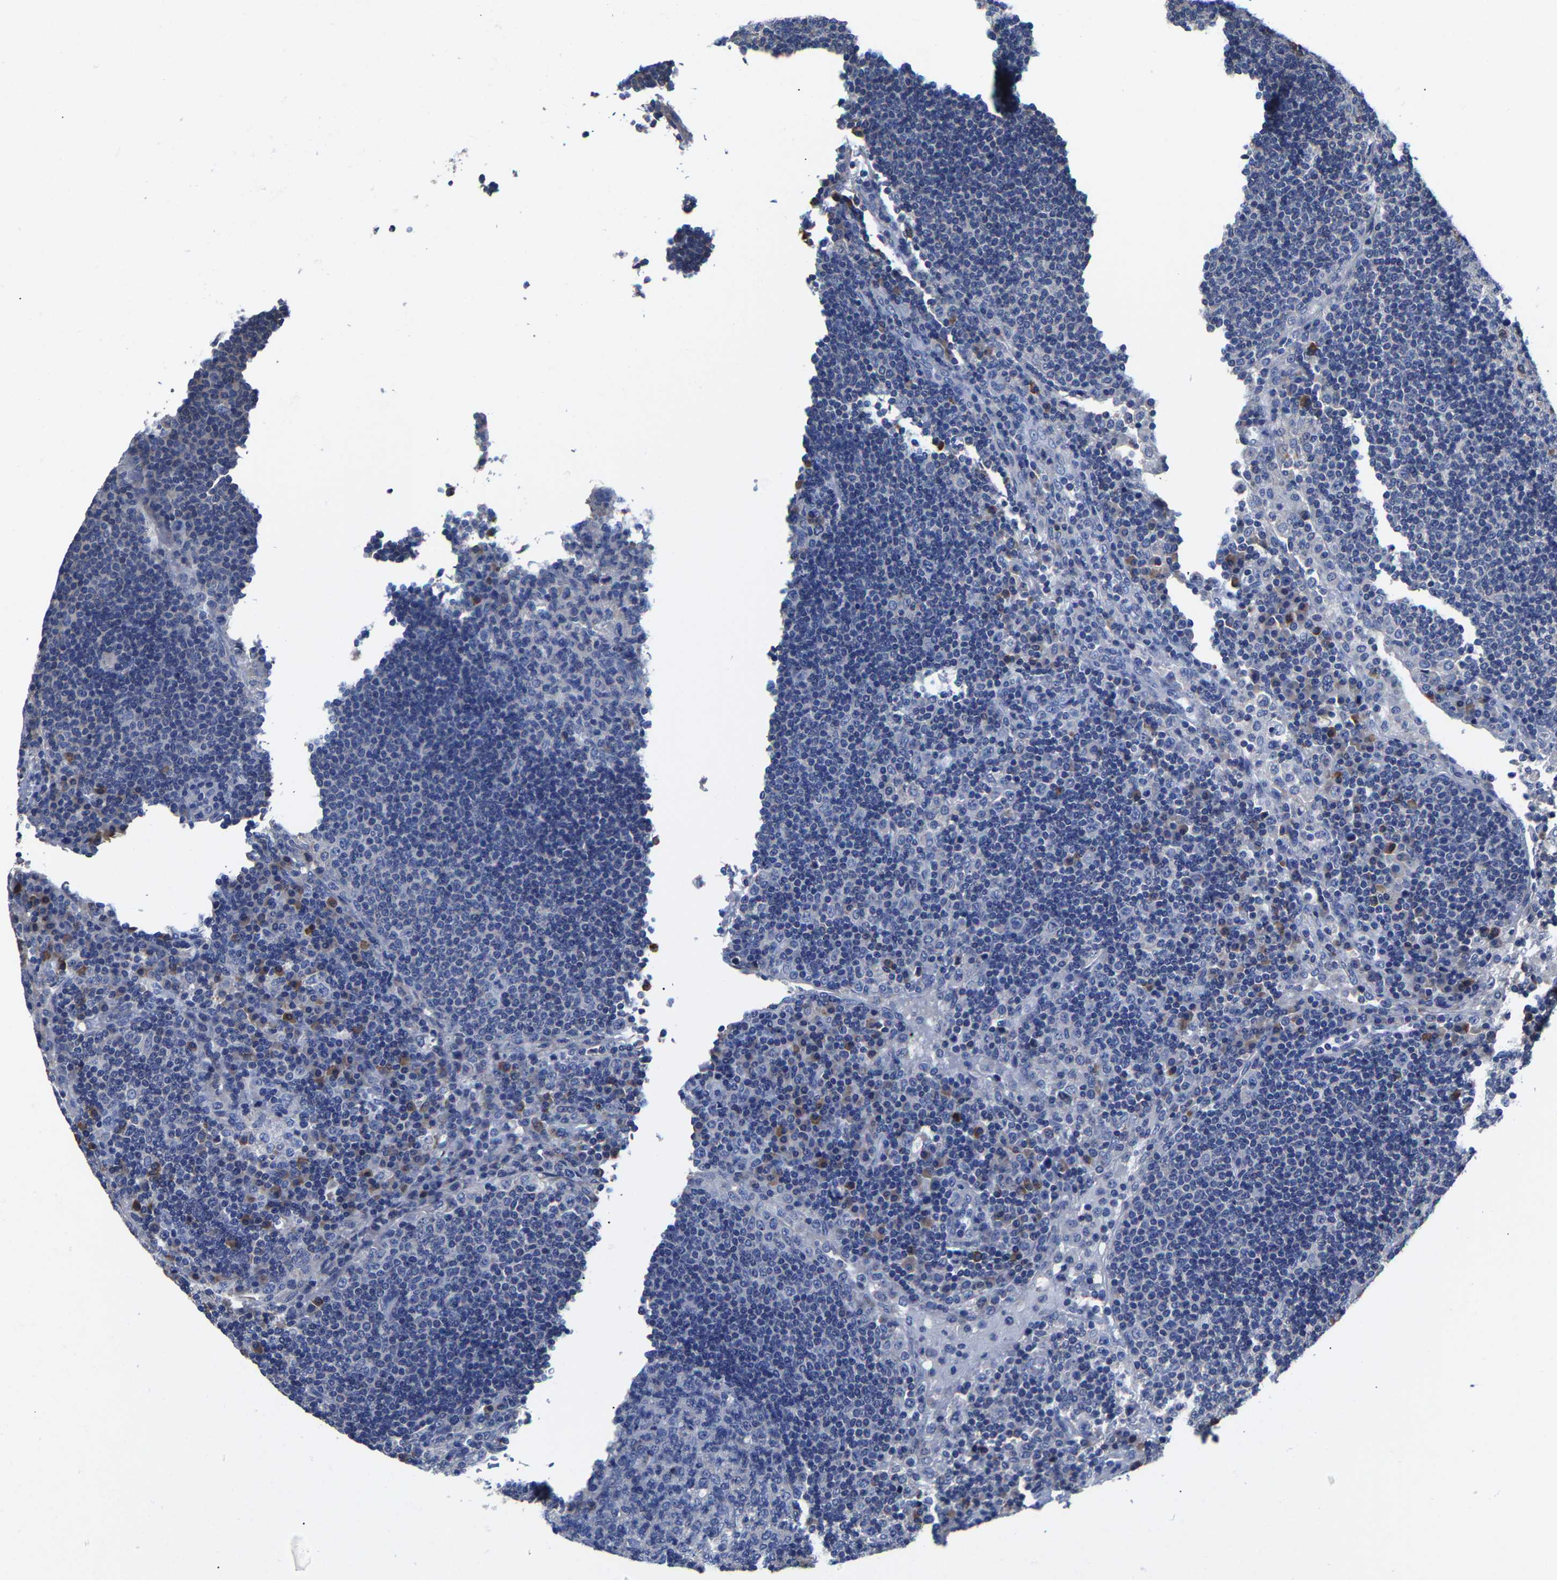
{"staining": {"intensity": "negative", "quantity": "none", "location": "none"}, "tissue": "lymph node", "cell_type": "Germinal center cells", "image_type": "normal", "snomed": [{"axis": "morphology", "description": "Normal tissue, NOS"}, {"axis": "topography", "description": "Lymph node"}], "caption": "IHC photomicrograph of normal lymph node: lymph node stained with DAB reveals no significant protein positivity in germinal center cells. Brightfield microscopy of immunohistochemistry (IHC) stained with DAB (3,3'-diaminobenzidine) (brown) and hematoxylin (blue), captured at high magnification.", "gene": "SRPK2", "patient": {"sex": "female", "age": 53}}